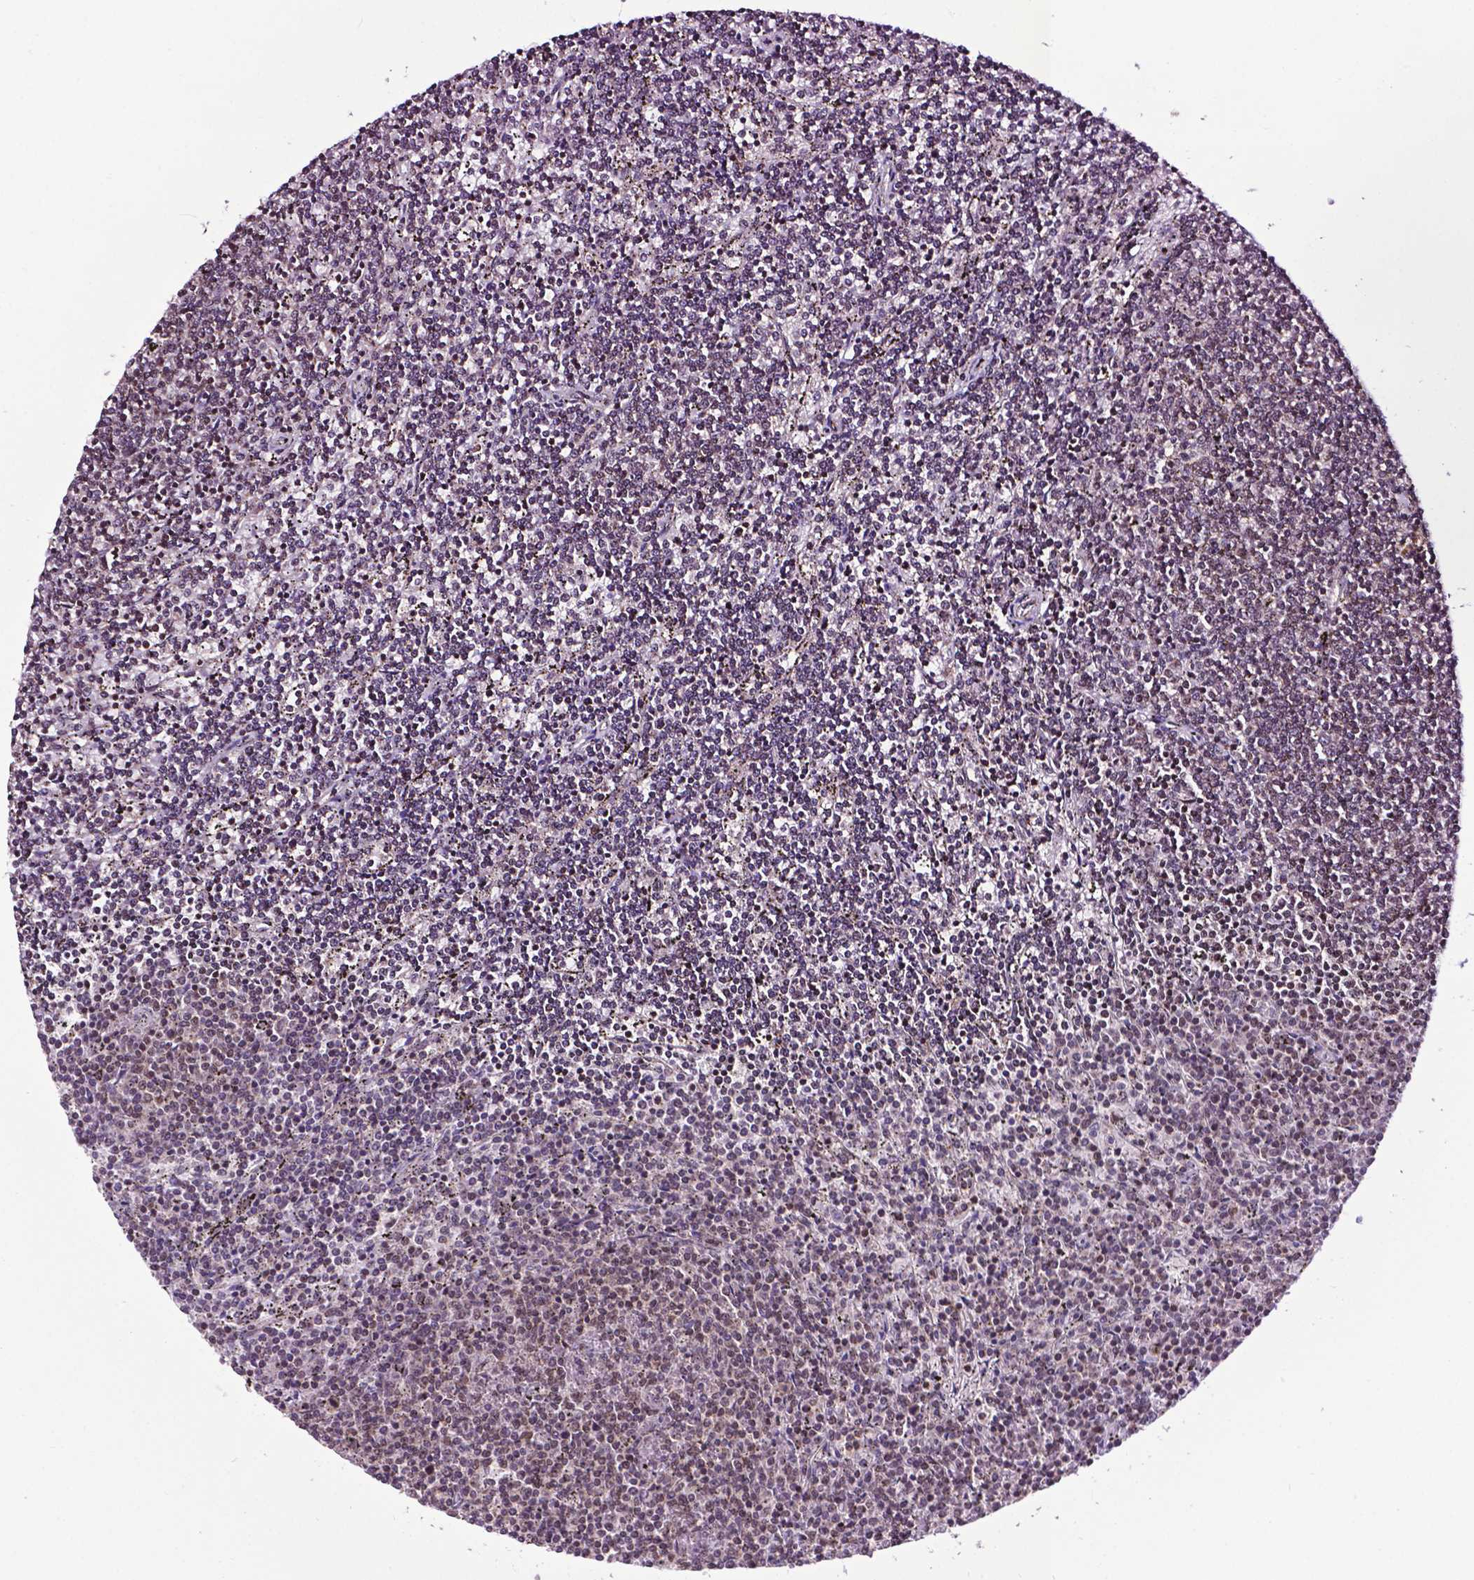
{"staining": {"intensity": "weak", "quantity": "<25%", "location": "nuclear"}, "tissue": "lymphoma", "cell_type": "Tumor cells", "image_type": "cancer", "snomed": [{"axis": "morphology", "description": "Malignant lymphoma, non-Hodgkin's type, Low grade"}, {"axis": "topography", "description": "Spleen"}], "caption": "Tumor cells show no significant staining in low-grade malignant lymphoma, non-Hodgkin's type. (DAB immunohistochemistry (IHC) visualized using brightfield microscopy, high magnification).", "gene": "EAF1", "patient": {"sex": "female", "age": 50}}